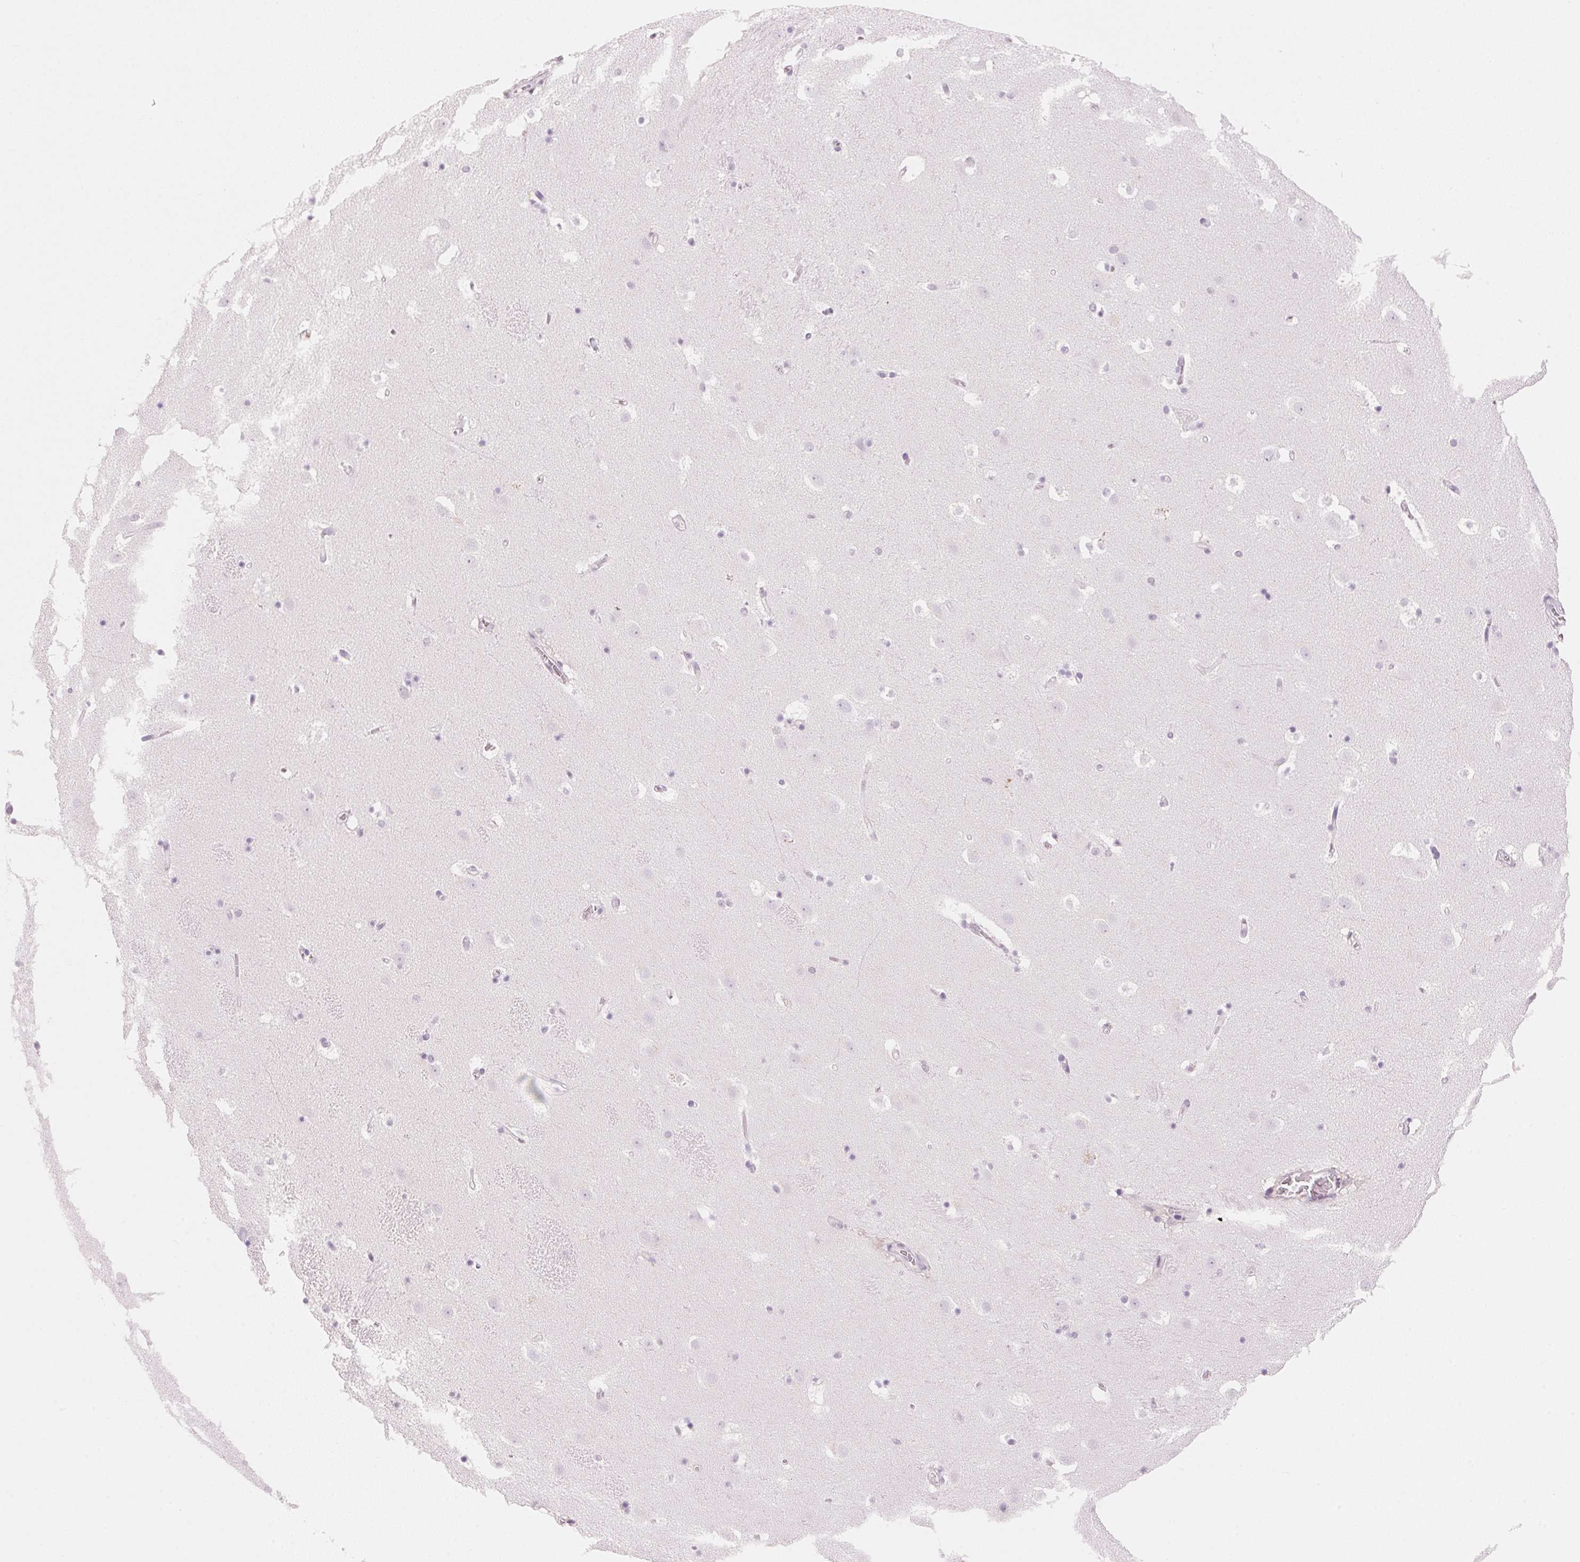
{"staining": {"intensity": "negative", "quantity": "none", "location": "none"}, "tissue": "caudate", "cell_type": "Glial cells", "image_type": "normal", "snomed": [{"axis": "morphology", "description": "Normal tissue, NOS"}, {"axis": "topography", "description": "Lateral ventricle wall"}], "caption": "Glial cells are negative for brown protein staining in normal caudate. (DAB (3,3'-diaminobenzidine) immunohistochemistry, high magnification).", "gene": "HOXB13", "patient": {"sex": "male", "age": 37}}